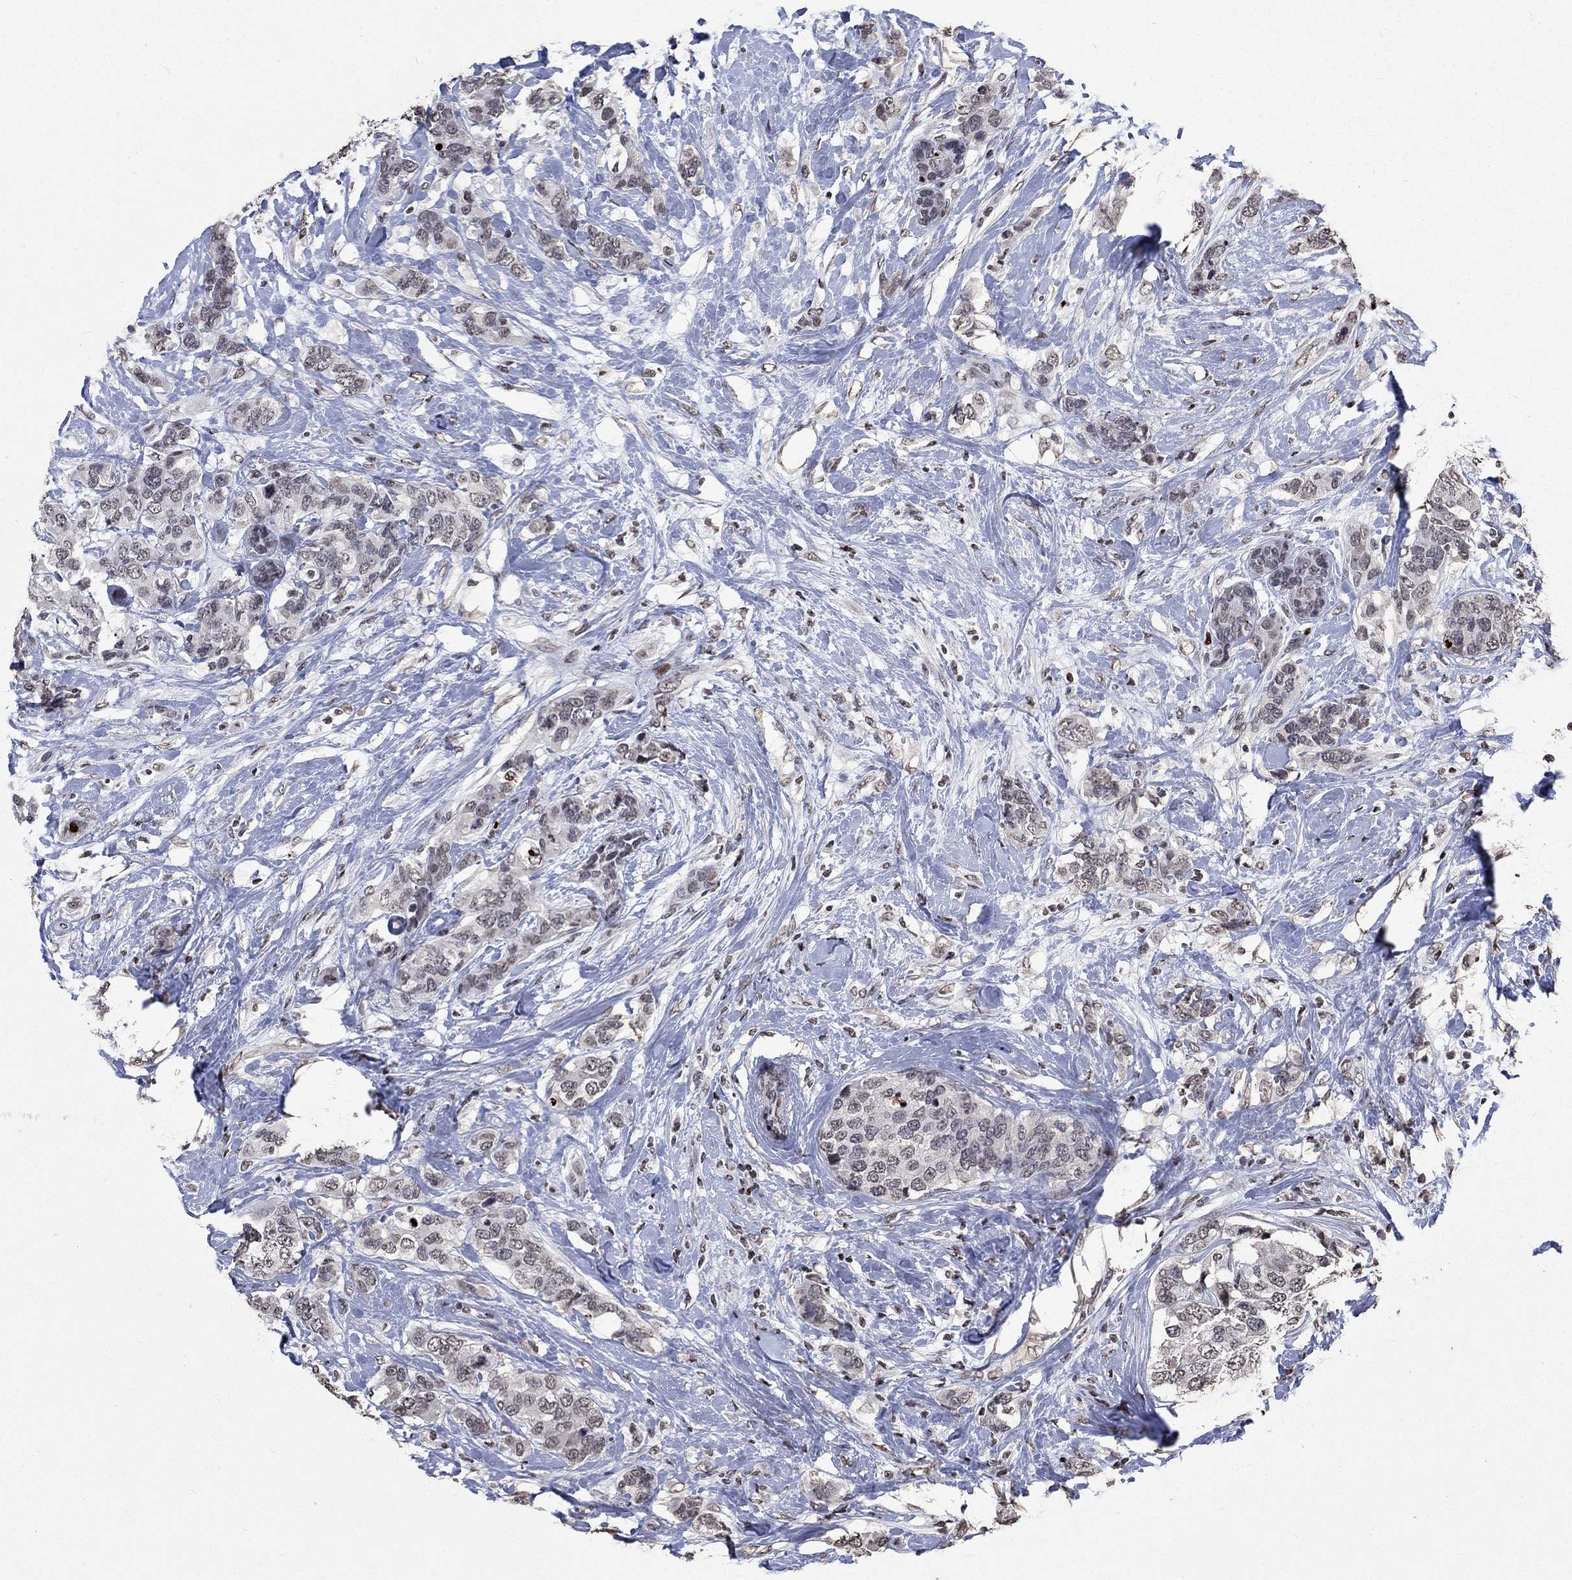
{"staining": {"intensity": "negative", "quantity": "none", "location": "none"}, "tissue": "breast cancer", "cell_type": "Tumor cells", "image_type": "cancer", "snomed": [{"axis": "morphology", "description": "Lobular carcinoma"}, {"axis": "topography", "description": "Breast"}], "caption": "The micrograph exhibits no significant staining in tumor cells of breast cancer. (Stains: DAB IHC with hematoxylin counter stain, Microscopy: brightfield microscopy at high magnification).", "gene": "SRSF3", "patient": {"sex": "female", "age": 59}}